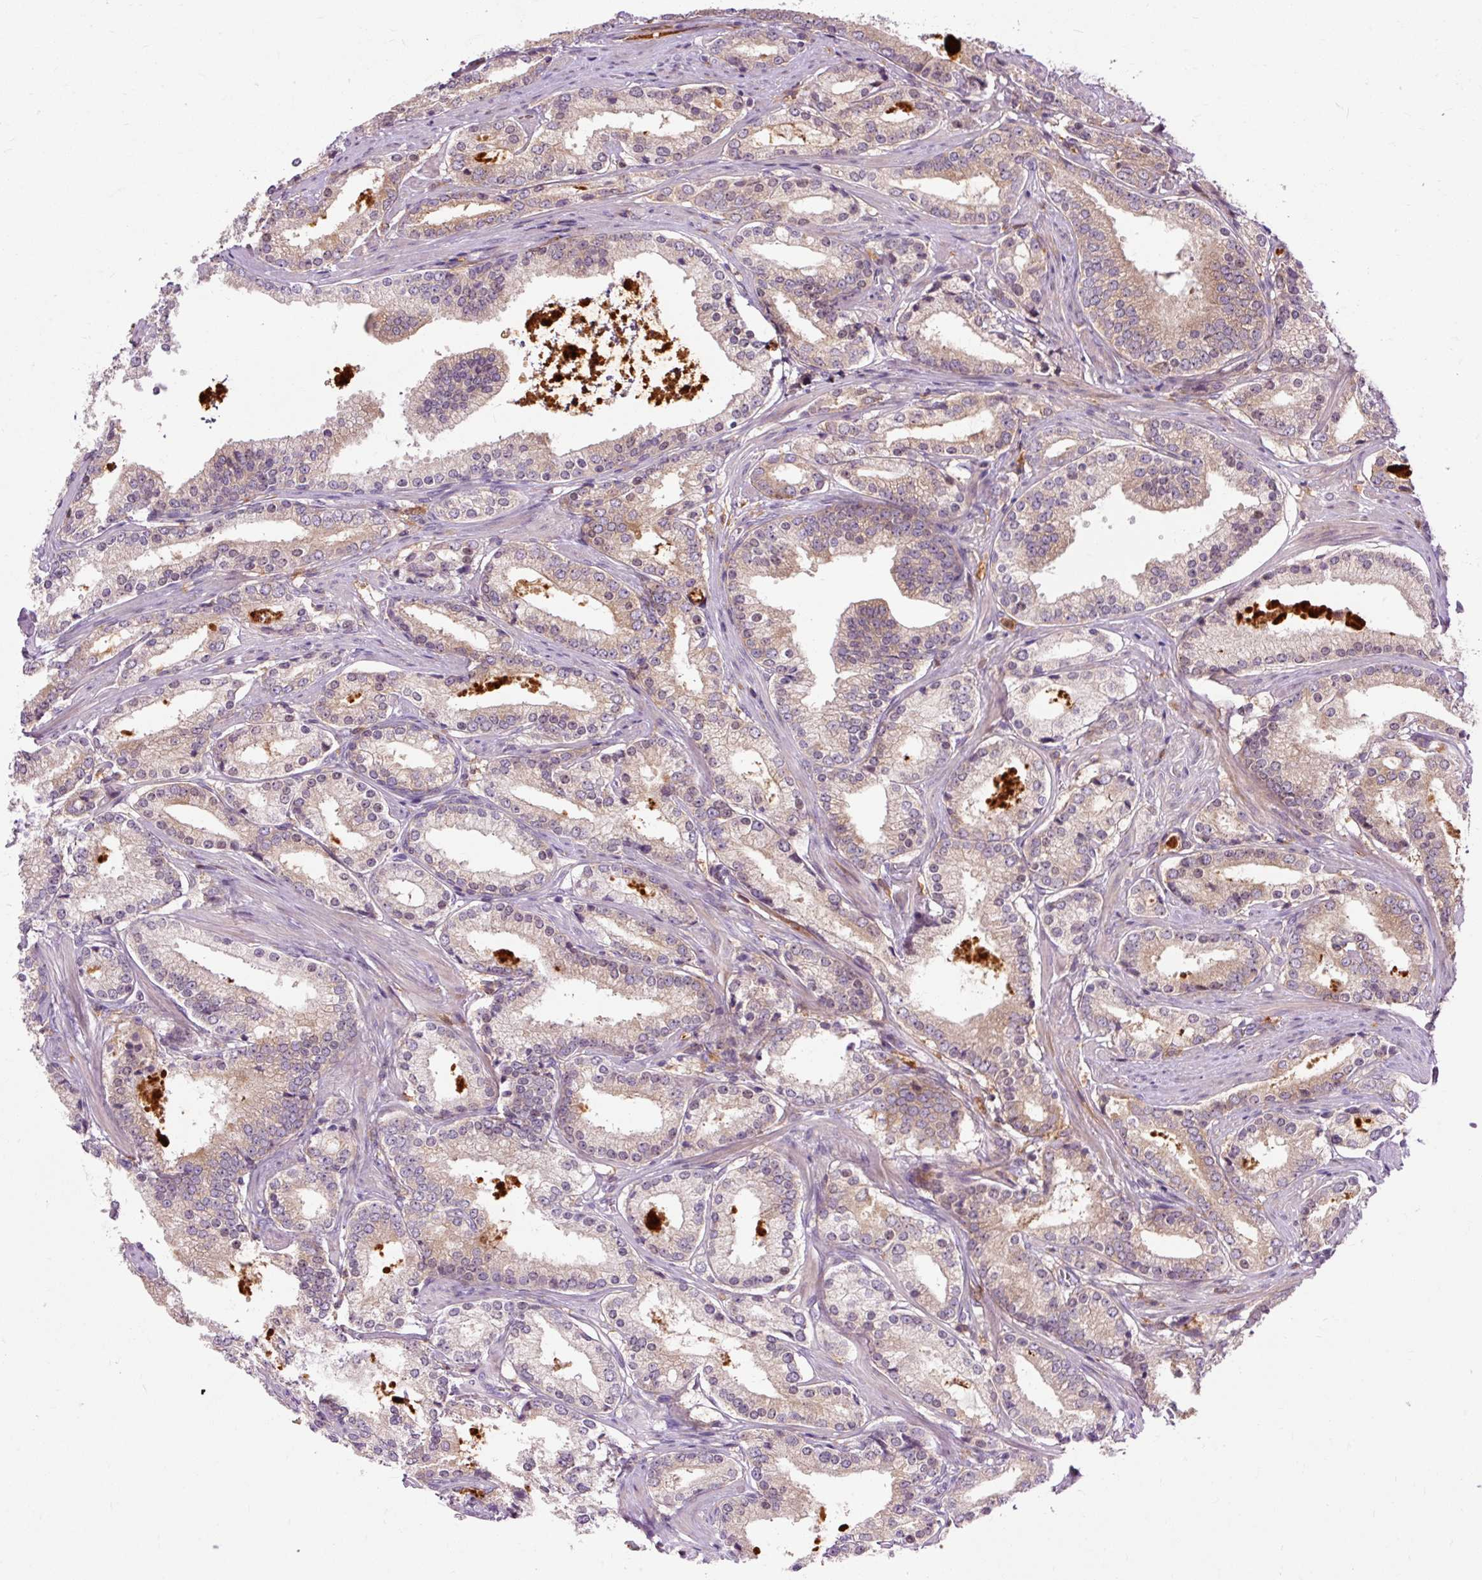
{"staining": {"intensity": "weak", "quantity": "25%-75%", "location": "cytoplasmic/membranous"}, "tissue": "prostate cancer", "cell_type": "Tumor cells", "image_type": "cancer", "snomed": [{"axis": "morphology", "description": "Adenocarcinoma, Low grade"}, {"axis": "topography", "description": "Prostate"}], "caption": "Immunohistochemical staining of prostate cancer demonstrates low levels of weak cytoplasmic/membranous protein staining in about 25%-75% of tumor cells.", "gene": "CEBPZ", "patient": {"sex": "male", "age": 58}}